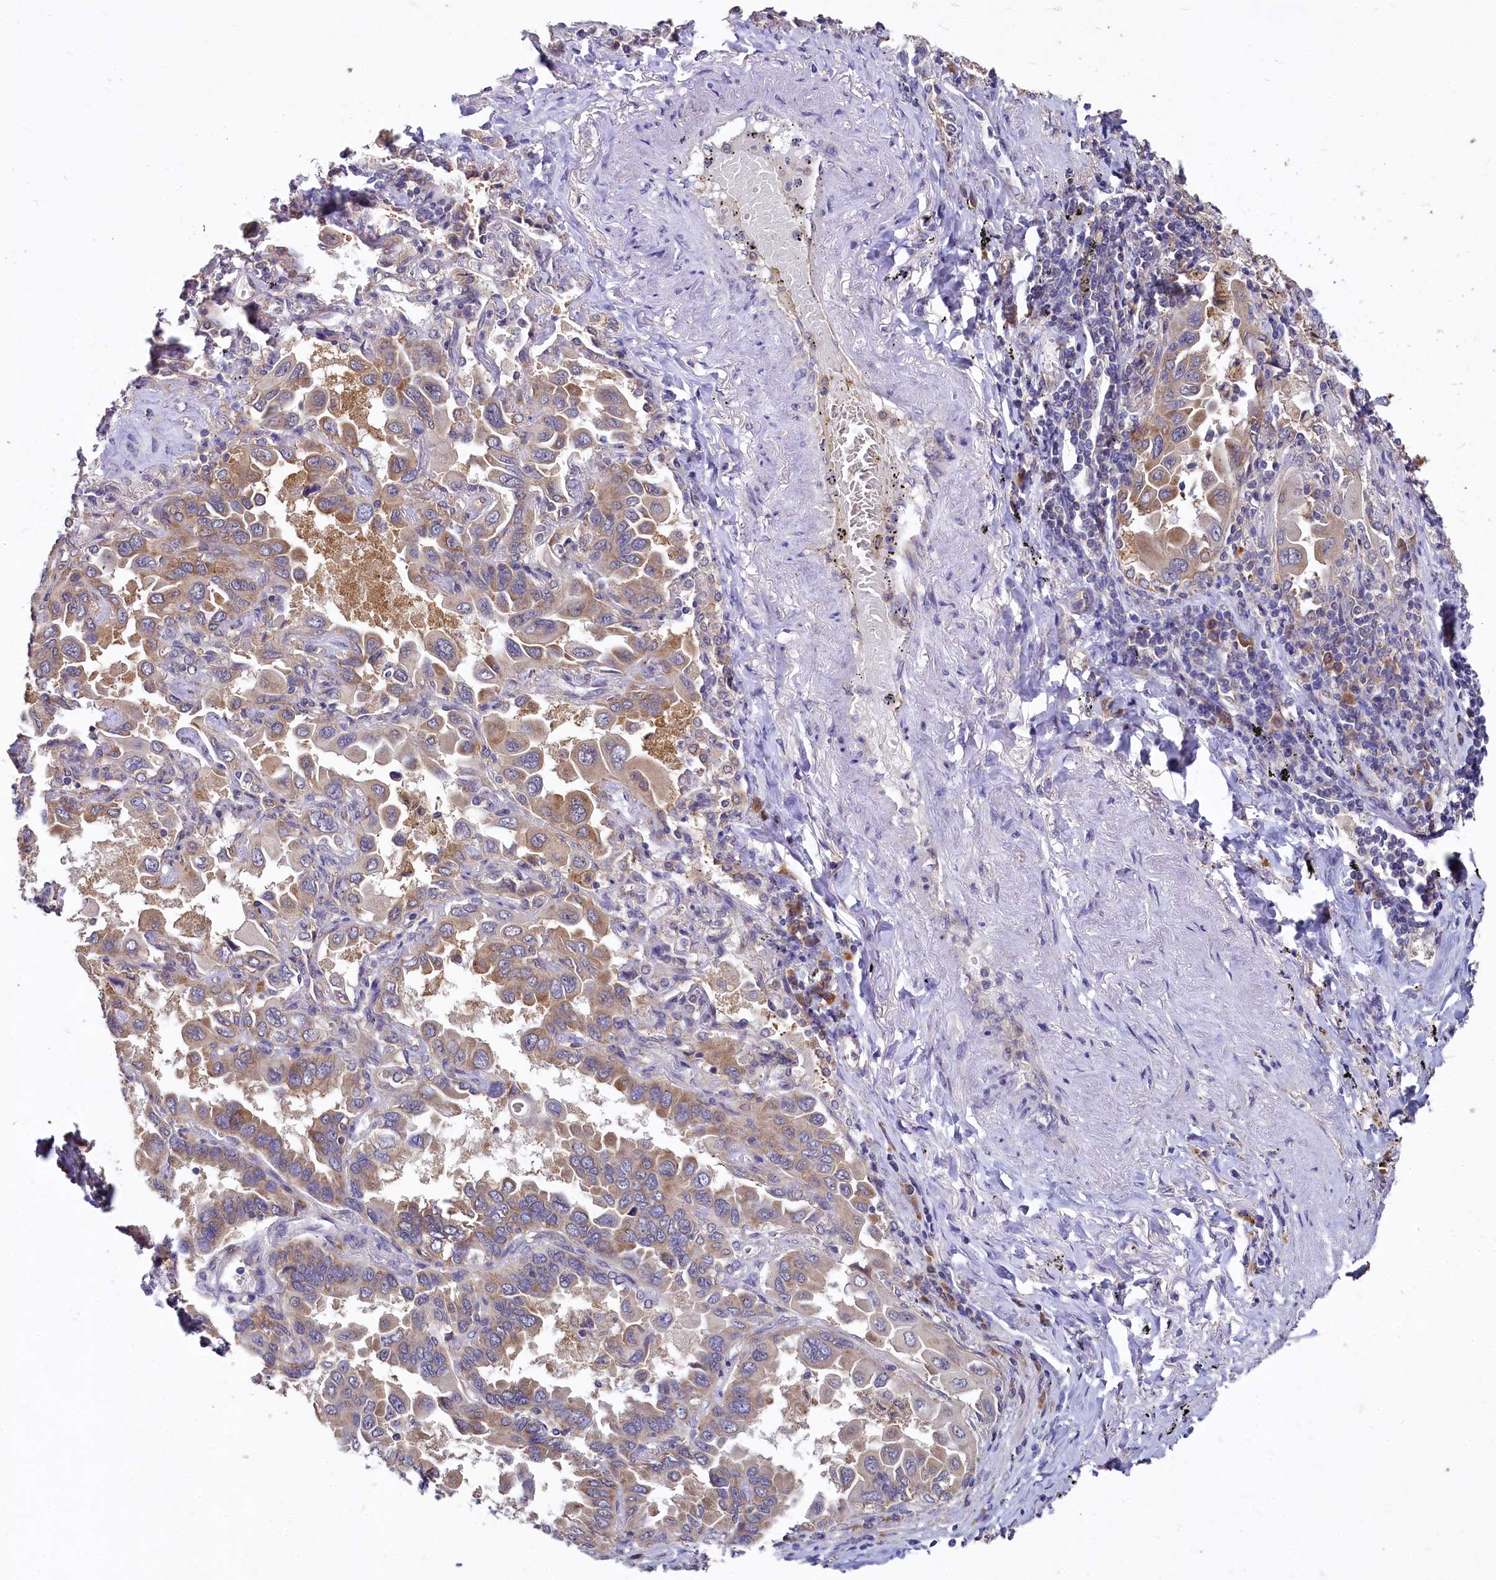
{"staining": {"intensity": "moderate", "quantity": ">75%", "location": "cytoplasmic/membranous"}, "tissue": "lung cancer", "cell_type": "Tumor cells", "image_type": "cancer", "snomed": [{"axis": "morphology", "description": "Adenocarcinoma, NOS"}, {"axis": "topography", "description": "Lung"}], "caption": "DAB immunohistochemical staining of human lung cancer shows moderate cytoplasmic/membranous protein staining in approximately >75% of tumor cells.", "gene": "EIF2B2", "patient": {"sex": "male", "age": 64}}